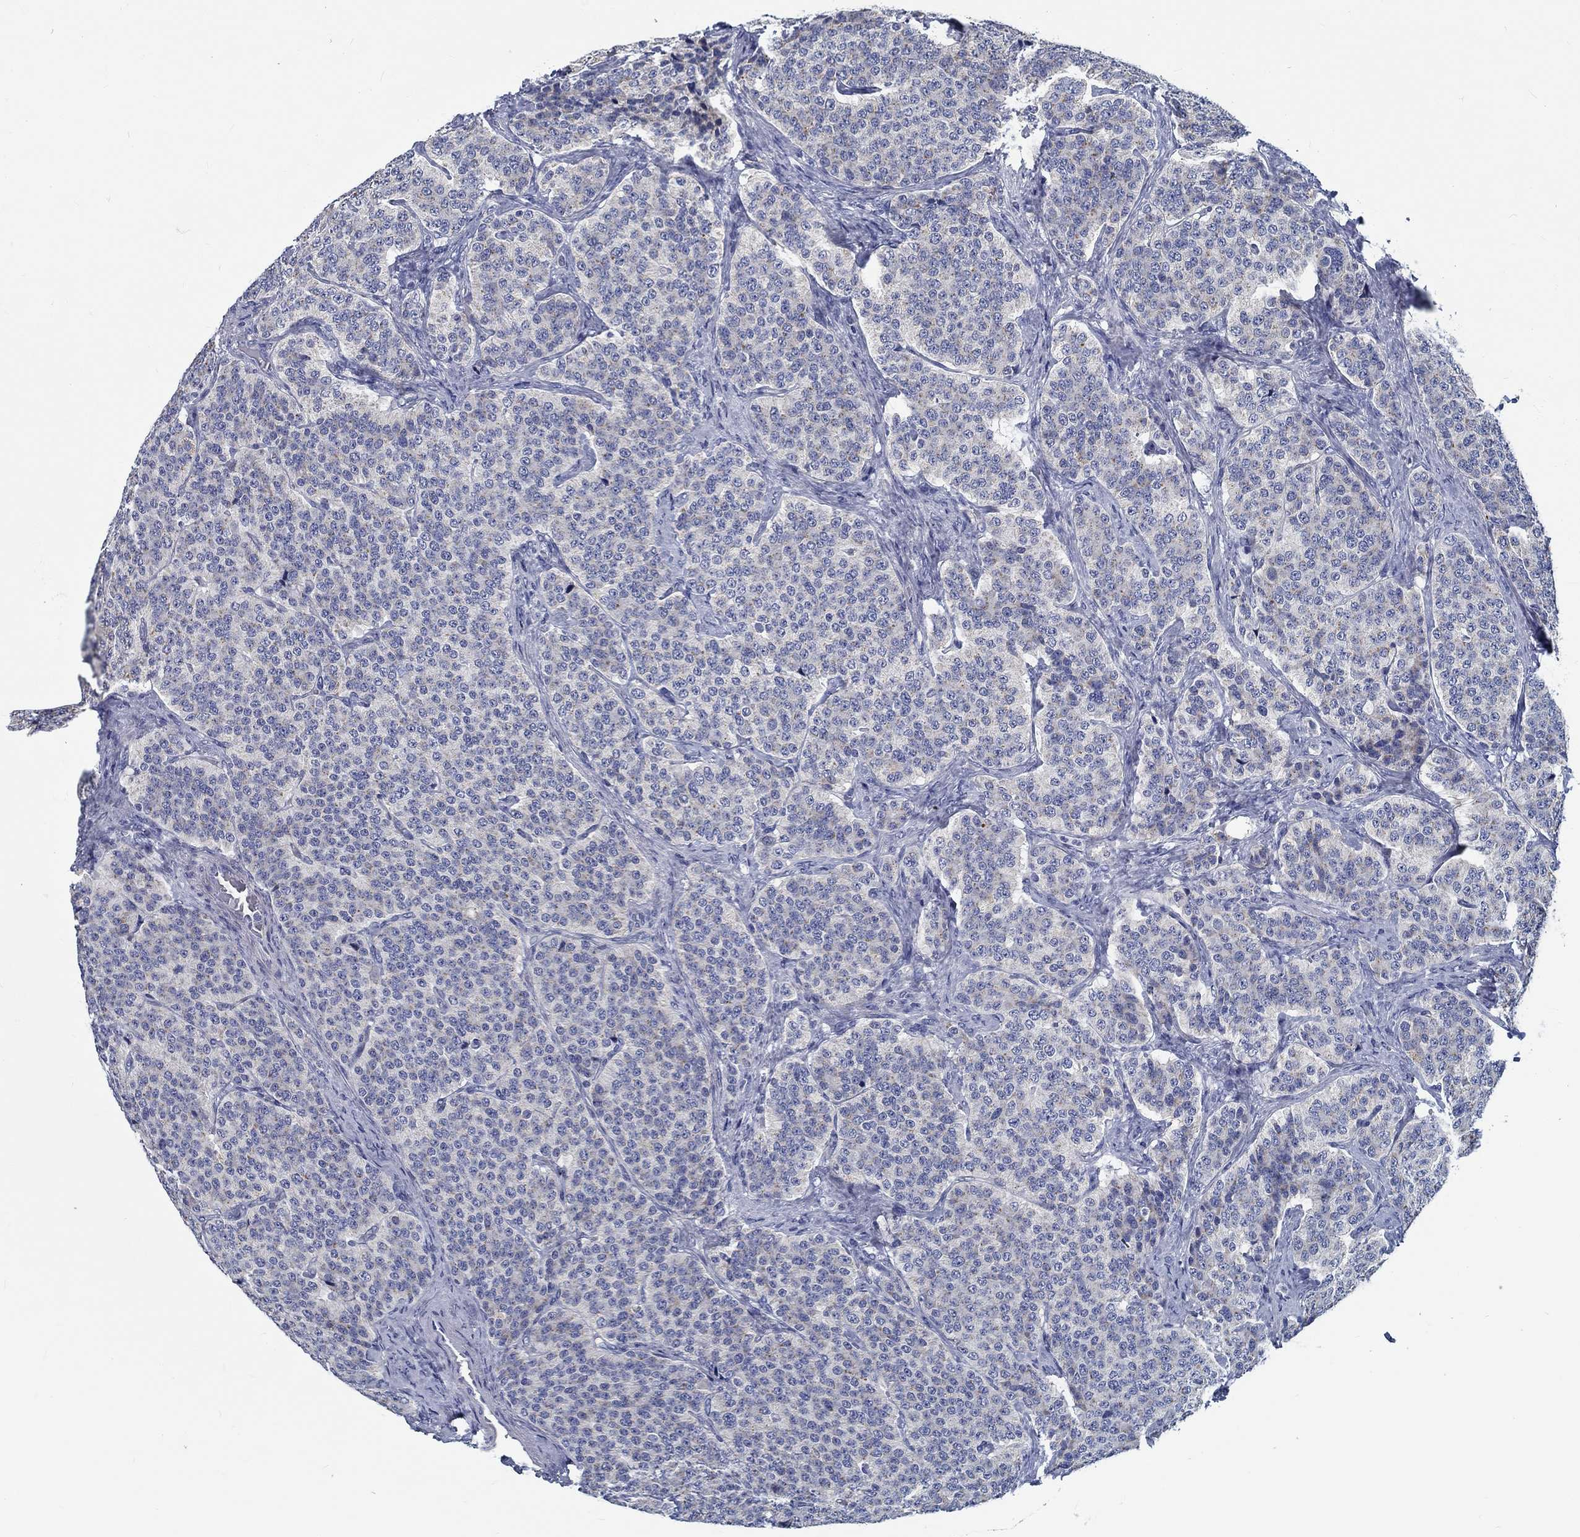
{"staining": {"intensity": "weak", "quantity": "<25%", "location": "cytoplasmic/membranous"}, "tissue": "carcinoid", "cell_type": "Tumor cells", "image_type": "cancer", "snomed": [{"axis": "morphology", "description": "Carcinoid, malignant, NOS"}, {"axis": "topography", "description": "Small intestine"}], "caption": "High magnification brightfield microscopy of carcinoid (malignant) stained with DAB (brown) and counterstained with hematoxylin (blue): tumor cells show no significant staining.", "gene": "MYBPC1", "patient": {"sex": "female", "age": 58}}